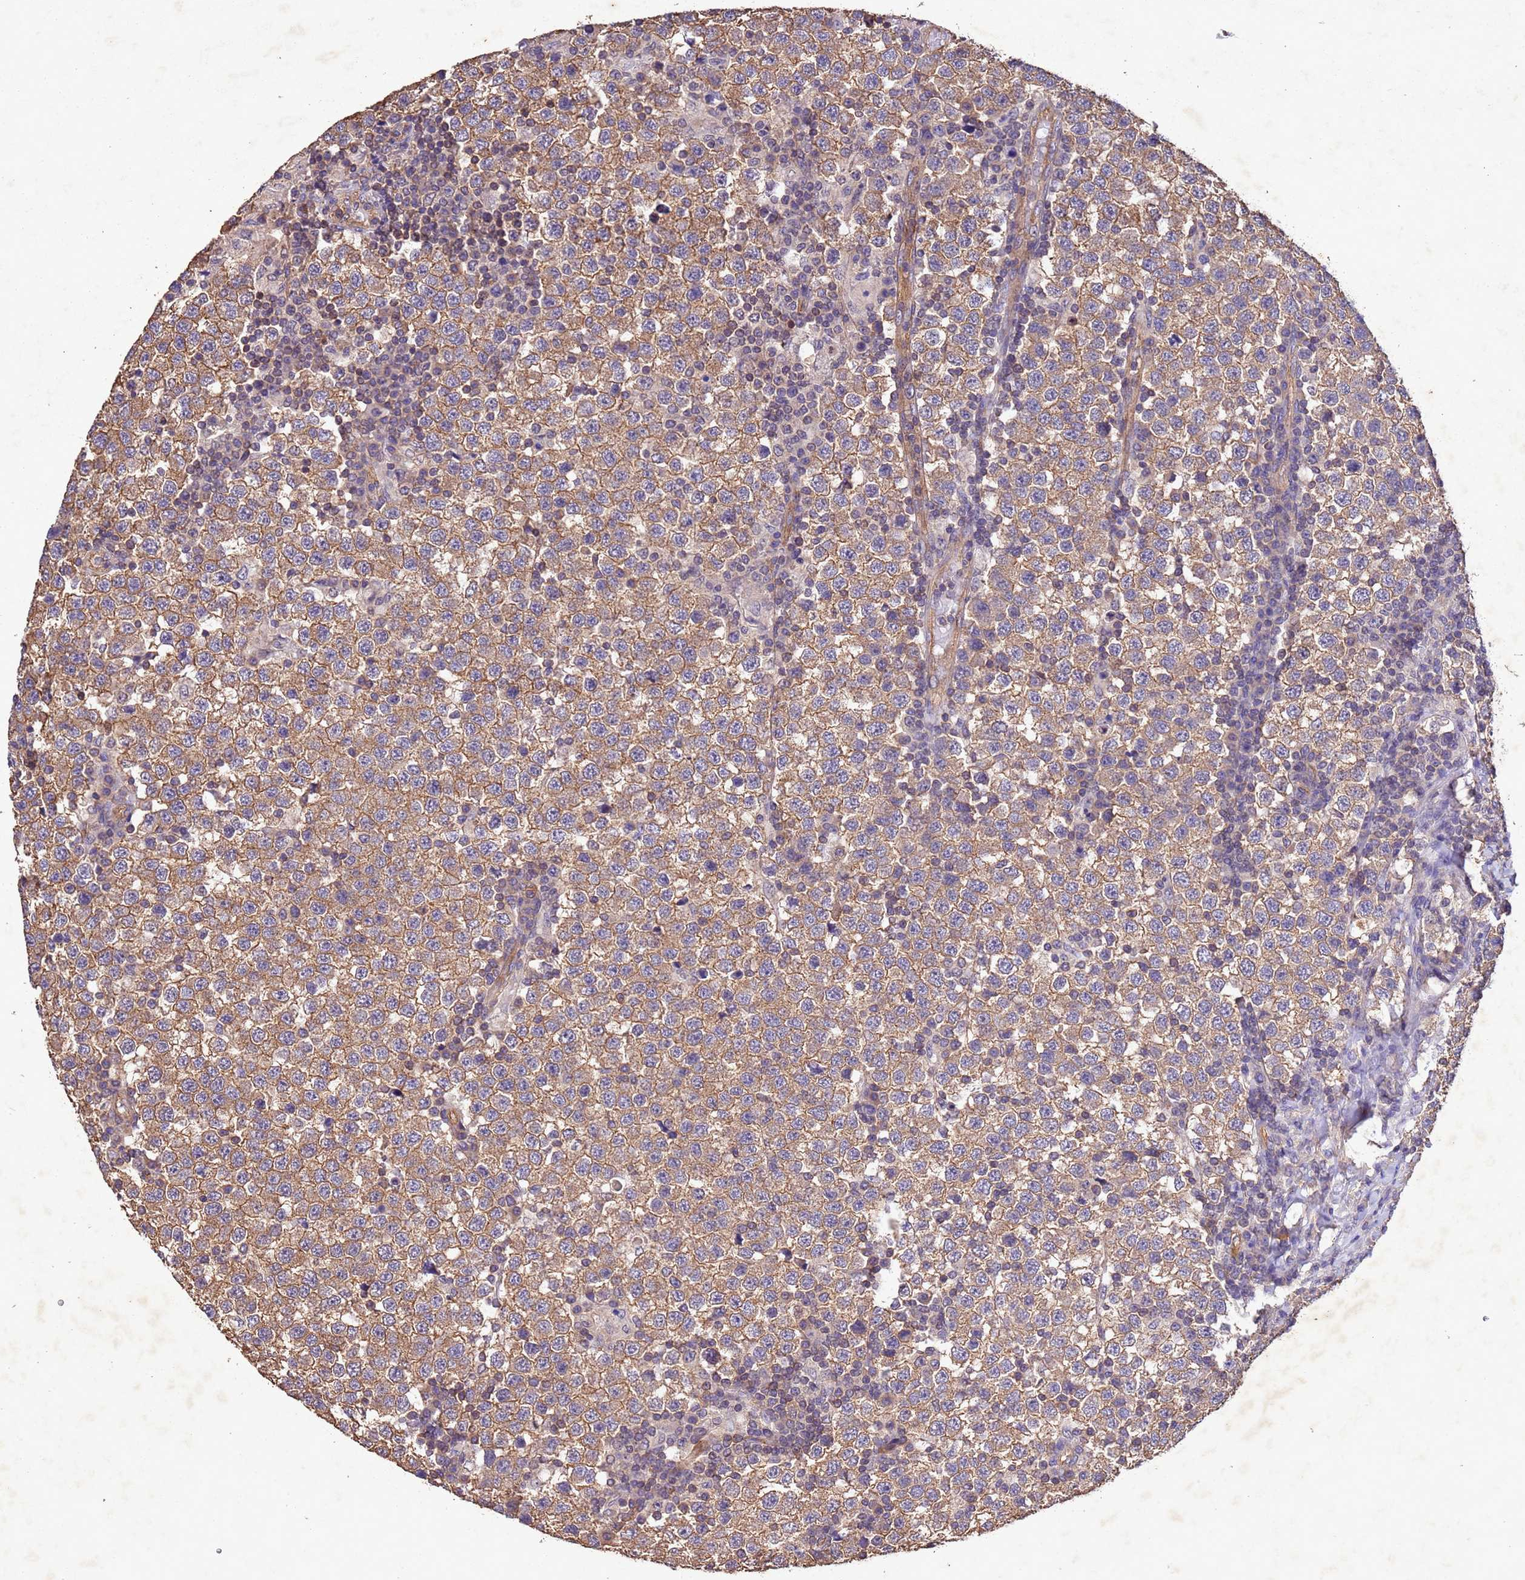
{"staining": {"intensity": "moderate", "quantity": ">75%", "location": "cytoplasmic/membranous"}, "tissue": "testis cancer", "cell_type": "Tumor cells", "image_type": "cancer", "snomed": [{"axis": "morphology", "description": "Seminoma, NOS"}, {"axis": "topography", "description": "Testis"}], "caption": "Immunohistochemical staining of testis cancer (seminoma) demonstrates medium levels of moderate cytoplasmic/membranous protein expression in approximately >75% of tumor cells.", "gene": "MTX3", "patient": {"sex": "male", "age": 34}}